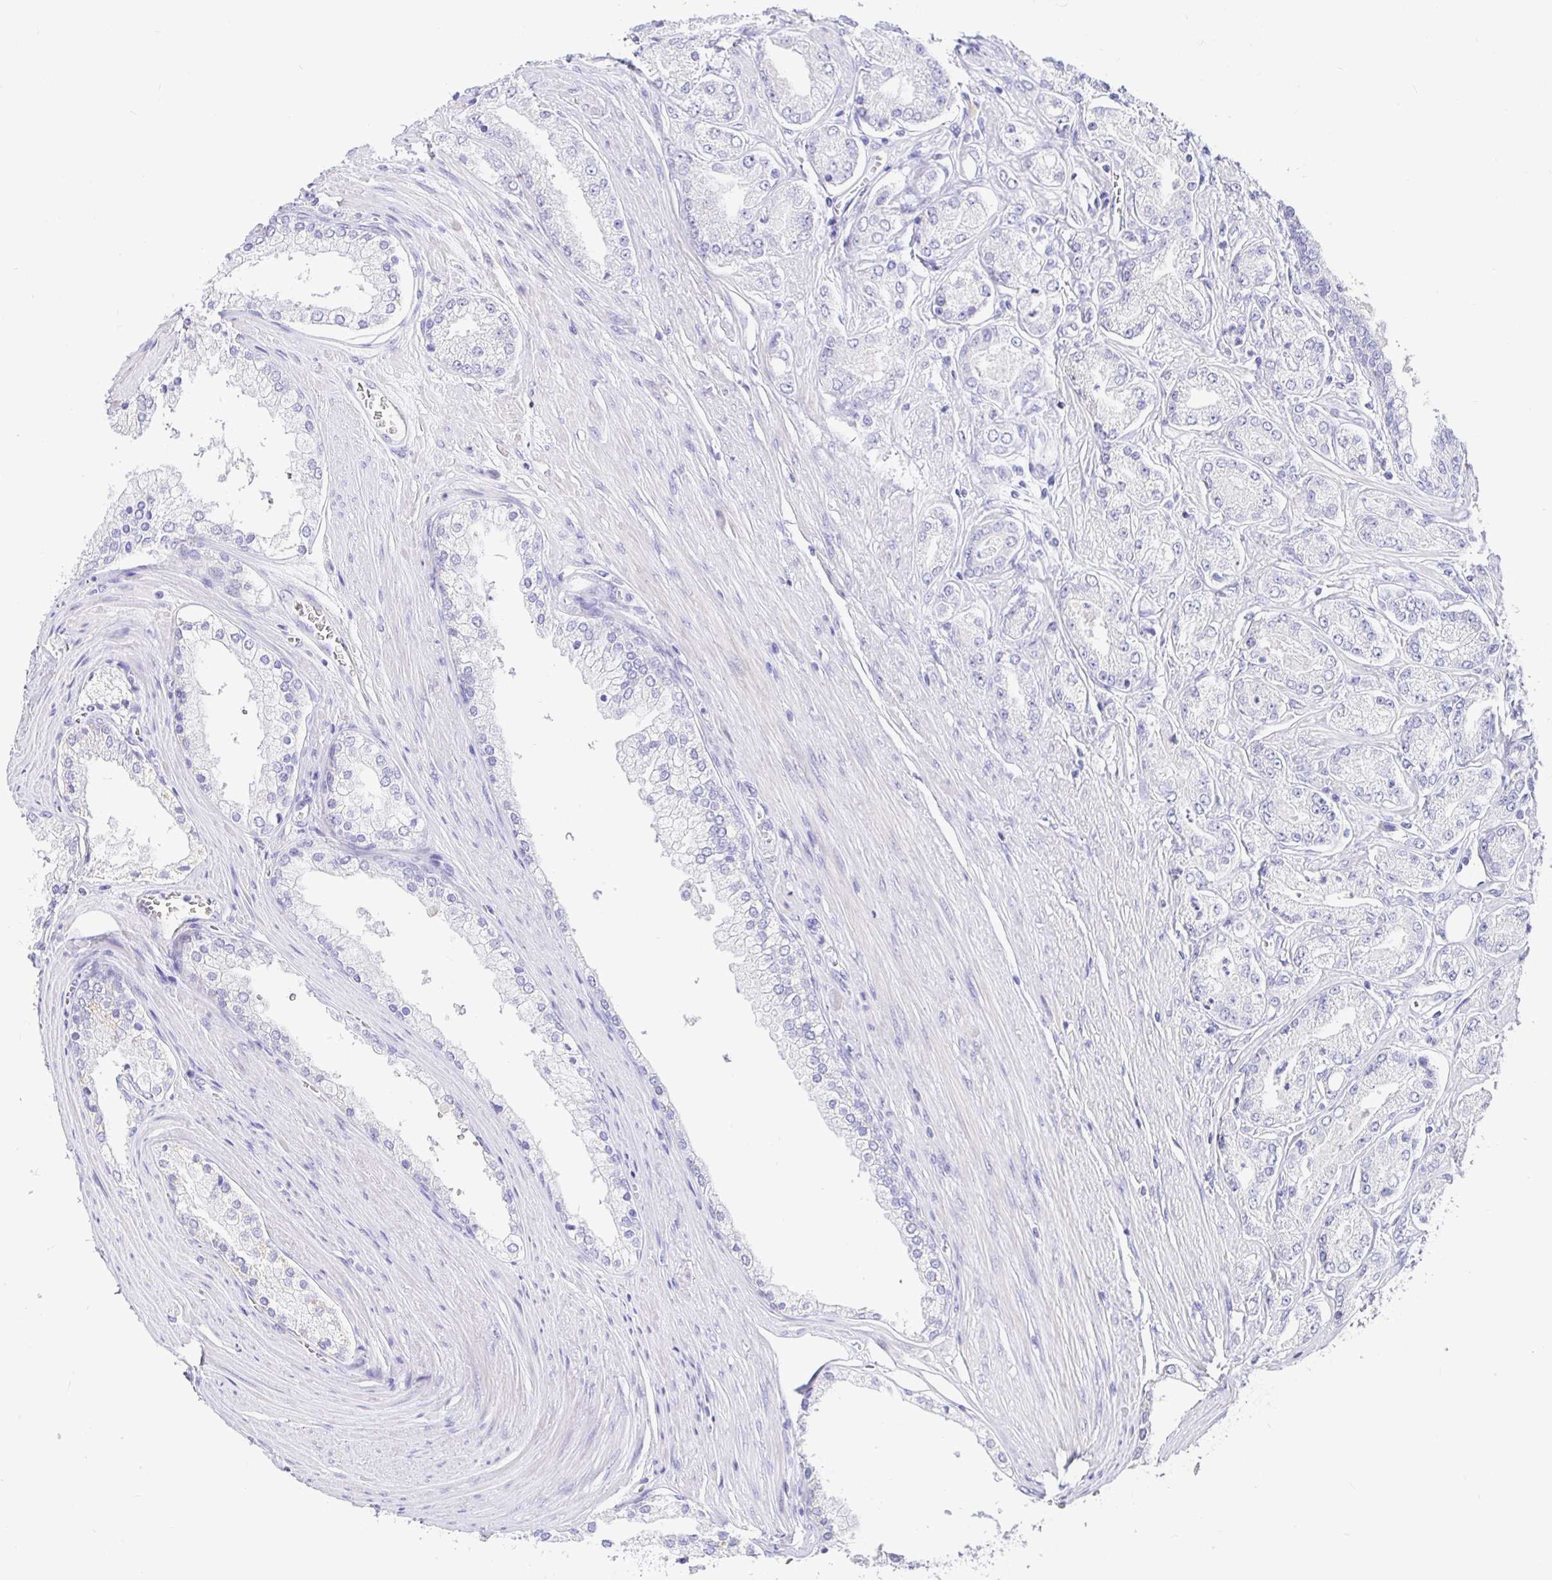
{"staining": {"intensity": "negative", "quantity": "none", "location": "none"}, "tissue": "prostate cancer", "cell_type": "Tumor cells", "image_type": "cancer", "snomed": [{"axis": "morphology", "description": "Adenocarcinoma, High grade"}, {"axis": "topography", "description": "Prostate"}], "caption": "DAB immunohistochemical staining of adenocarcinoma (high-grade) (prostate) exhibits no significant positivity in tumor cells. (DAB immunohistochemistry (IHC), high magnification).", "gene": "TPTE", "patient": {"sex": "male", "age": 66}}